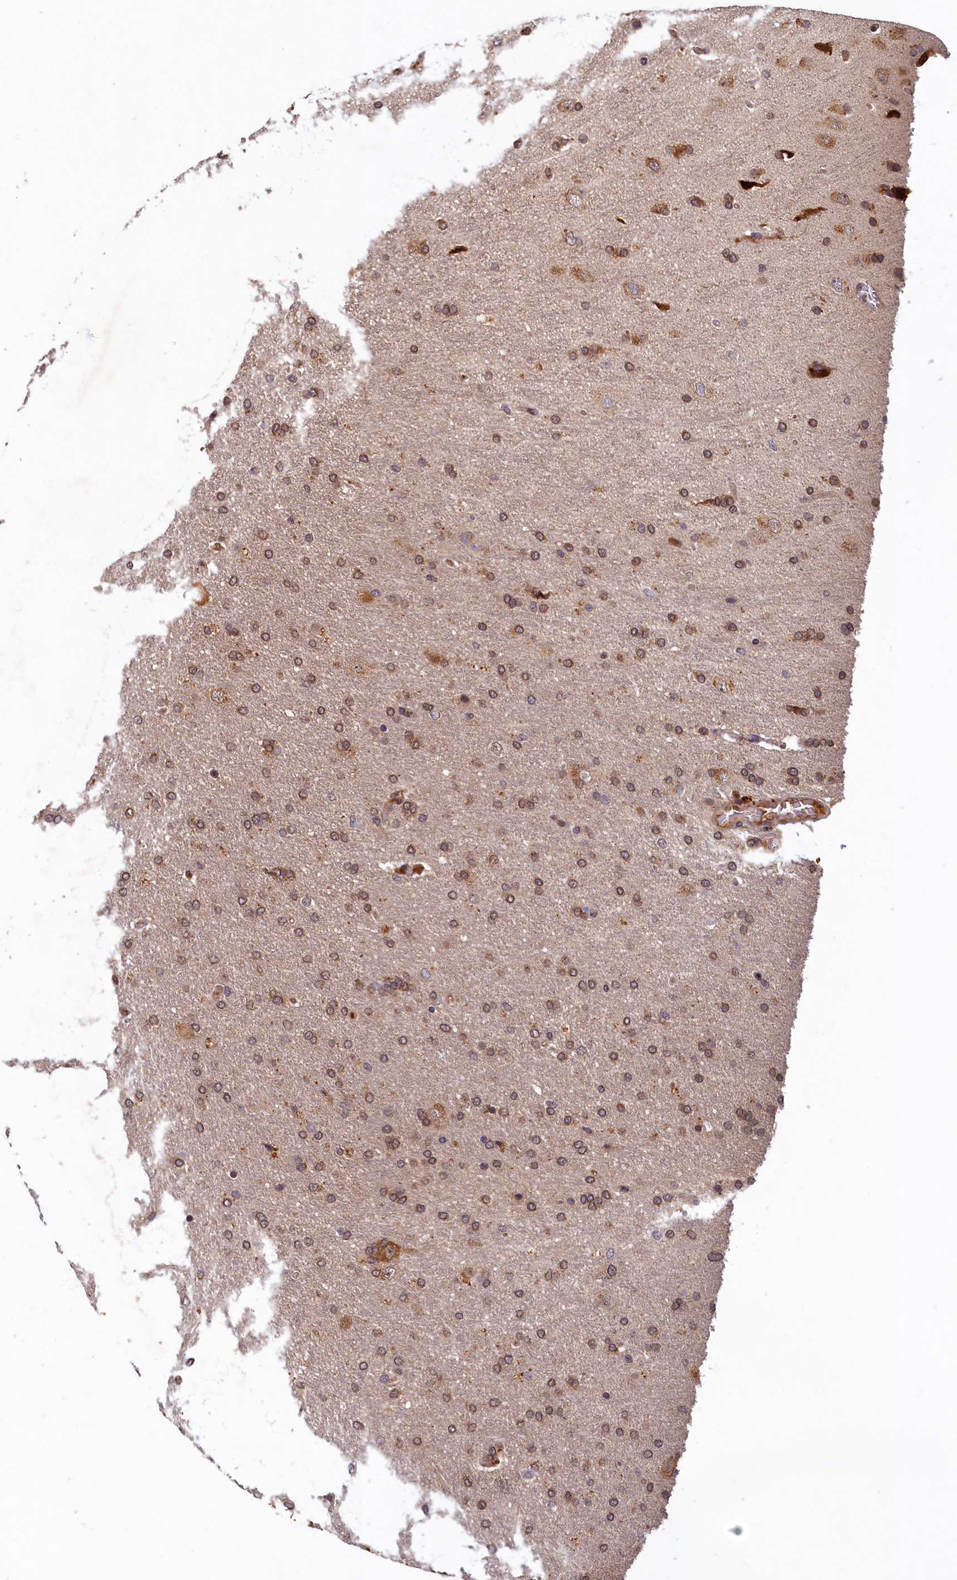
{"staining": {"intensity": "moderate", "quantity": "25%-75%", "location": "cytoplasmic/membranous"}, "tissue": "glioma", "cell_type": "Tumor cells", "image_type": "cancer", "snomed": [{"axis": "morphology", "description": "Glioma, malignant, High grade"}, {"axis": "topography", "description": "Brain"}], "caption": "High-grade glioma (malignant) stained with a protein marker shows moderate staining in tumor cells.", "gene": "LCMT2", "patient": {"sex": "male", "age": 72}}